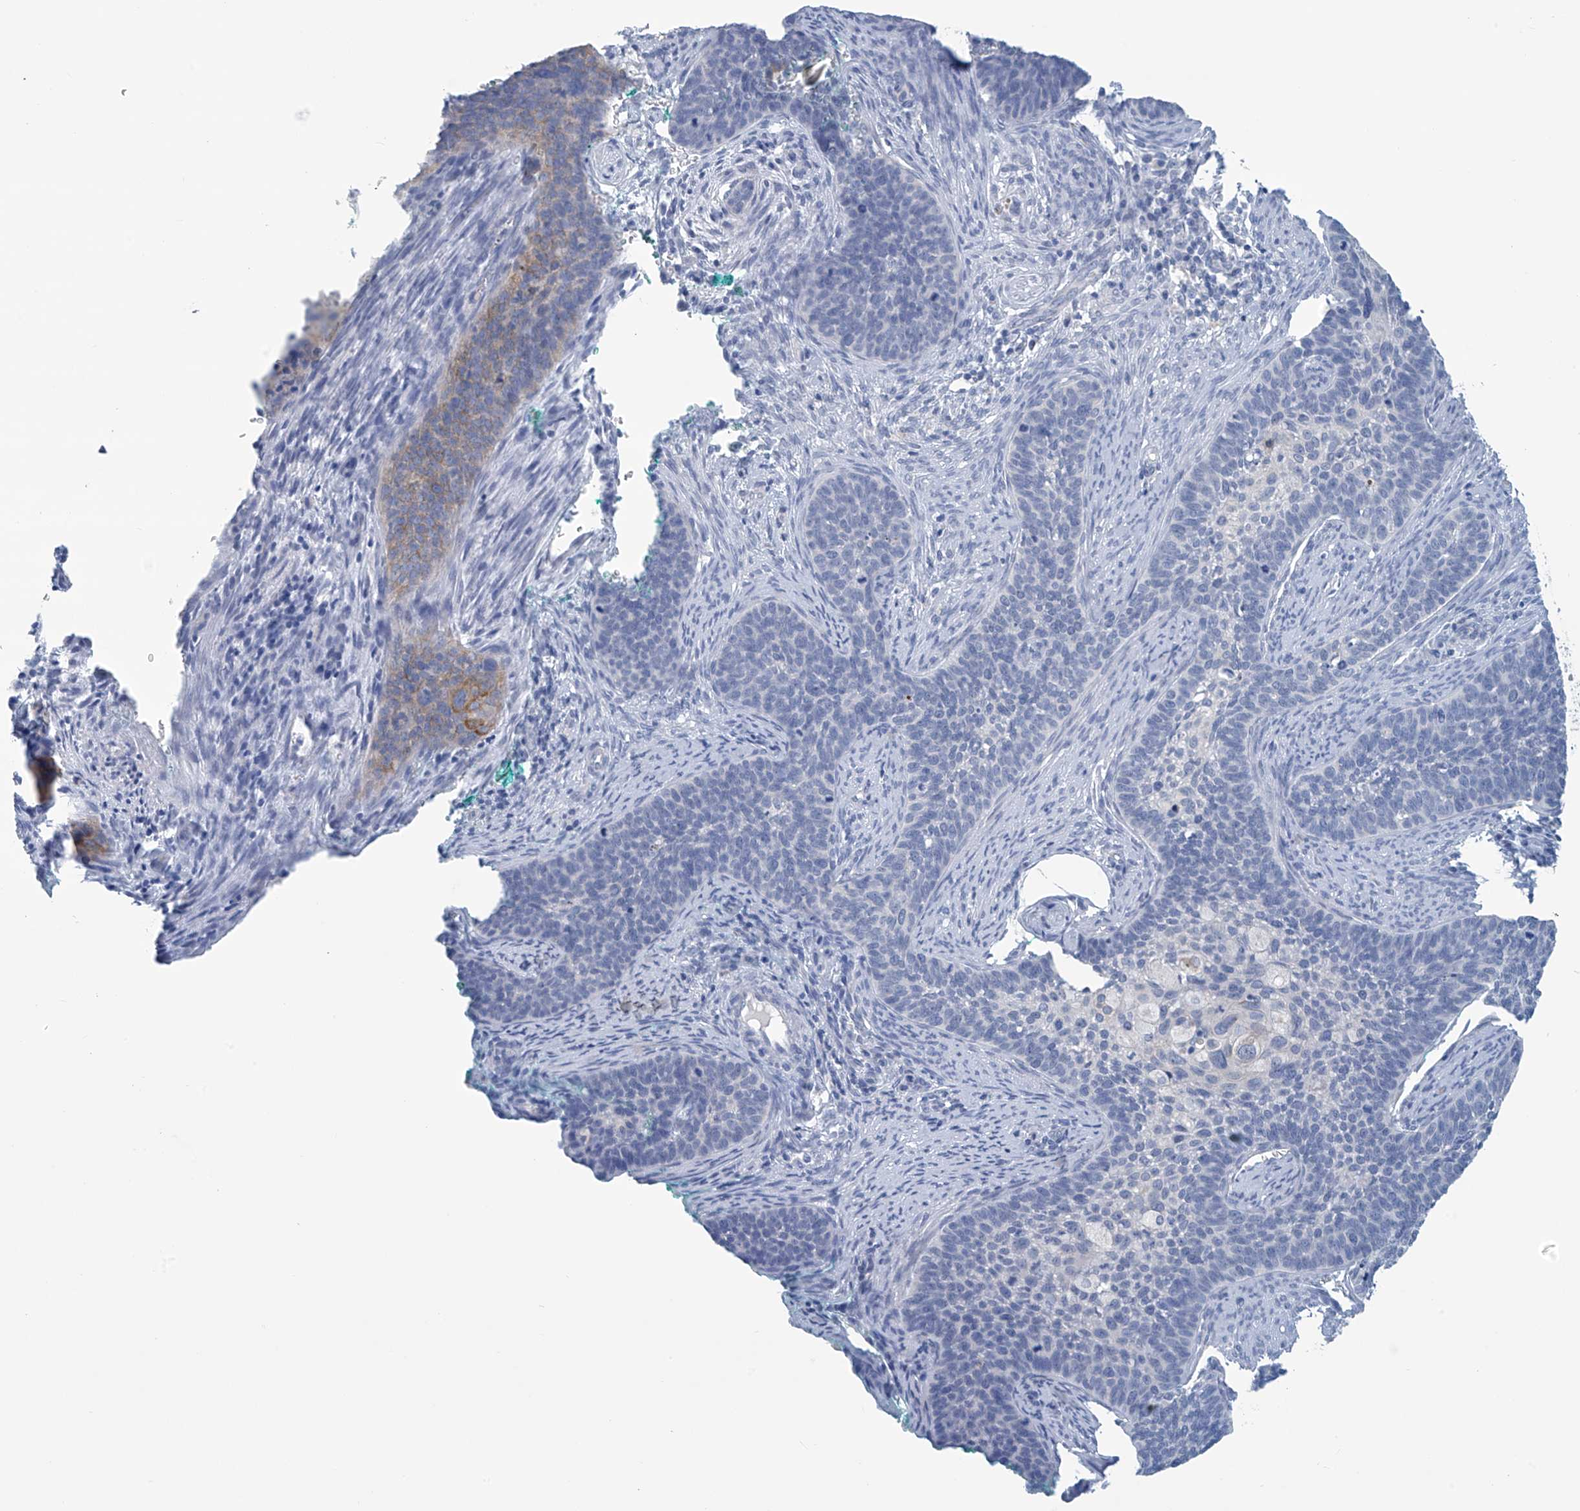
{"staining": {"intensity": "weak", "quantity": "<25%", "location": "cytoplasmic/membranous"}, "tissue": "cervical cancer", "cell_type": "Tumor cells", "image_type": "cancer", "snomed": [{"axis": "morphology", "description": "Squamous cell carcinoma, NOS"}, {"axis": "topography", "description": "Cervix"}], "caption": "Cervical cancer (squamous cell carcinoma) was stained to show a protein in brown. There is no significant positivity in tumor cells.", "gene": "DSP", "patient": {"sex": "female", "age": 33}}